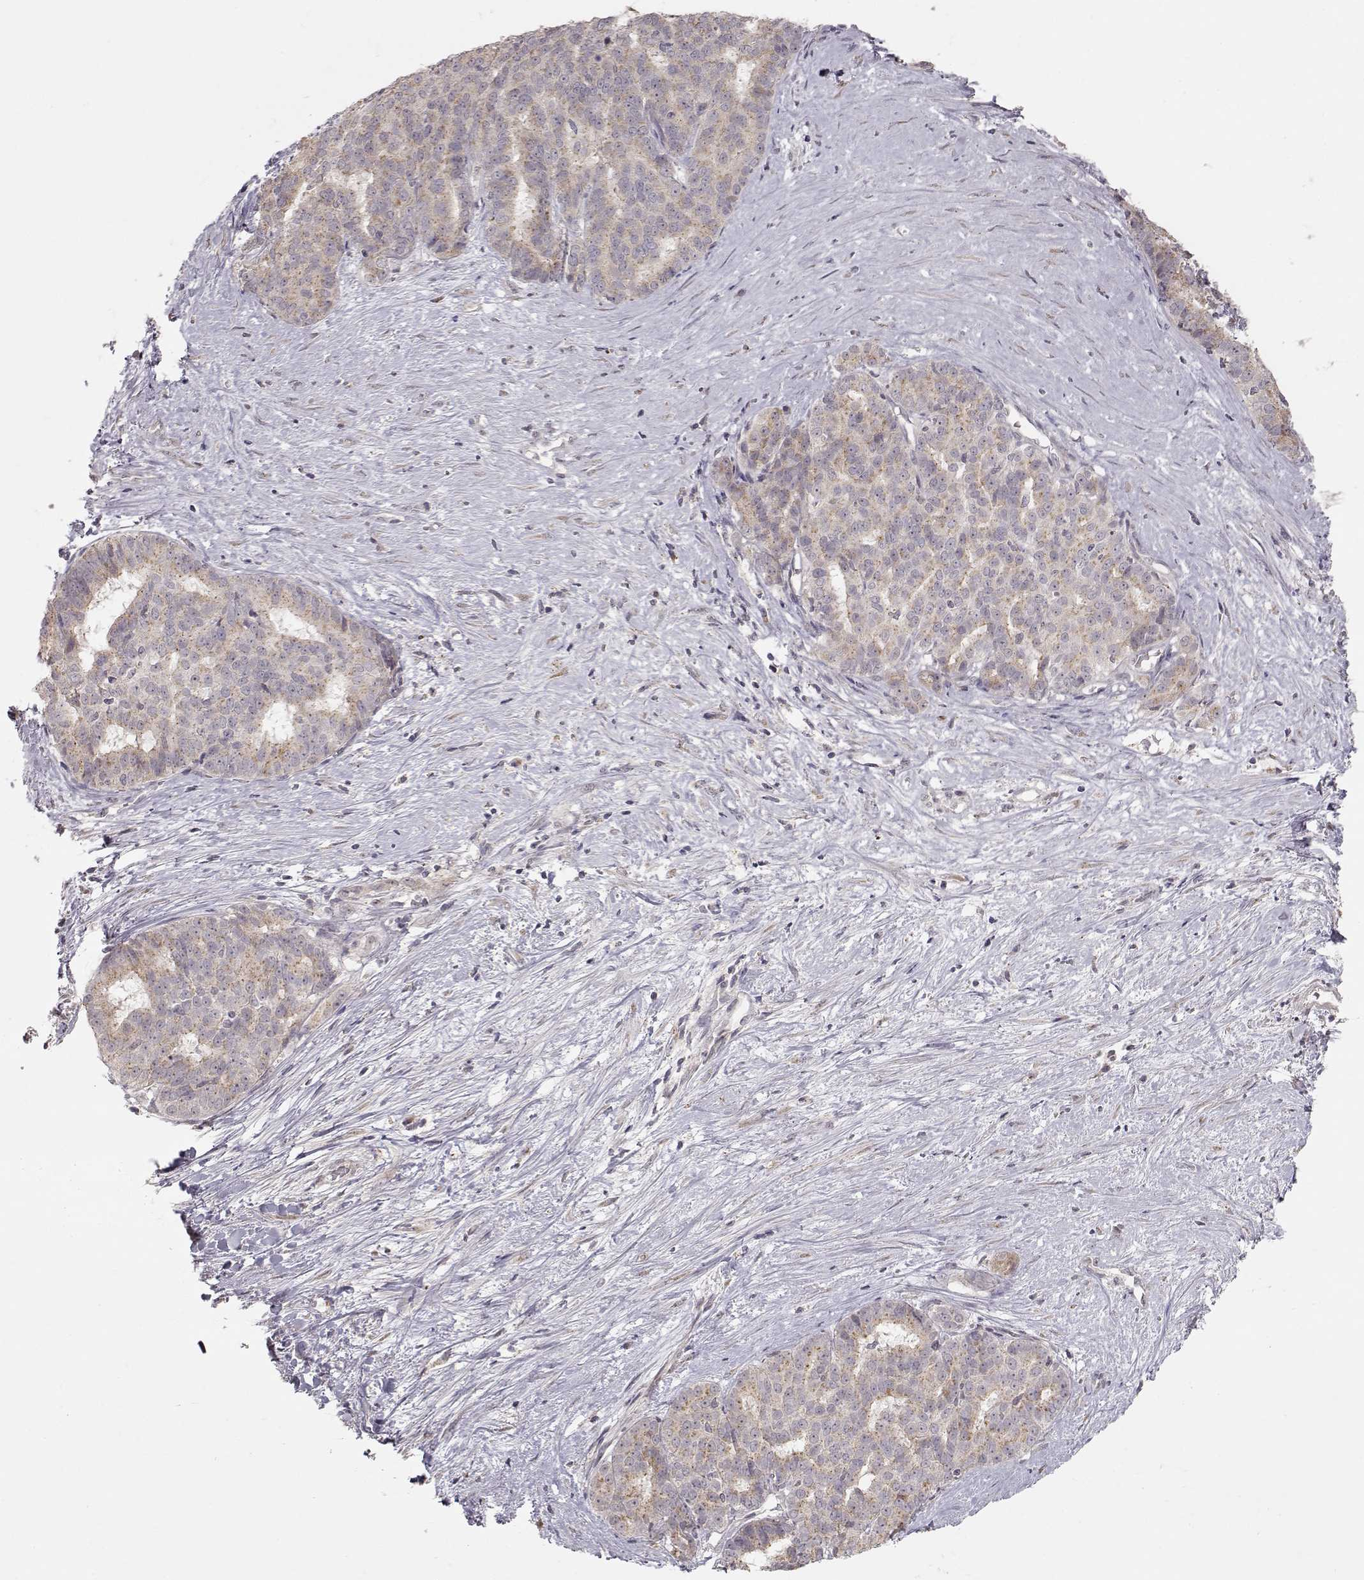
{"staining": {"intensity": "weak", "quantity": ">75%", "location": "cytoplasmic/membranous"}, "tissue": "liver cancer", "cell_type": "Tumor cells", "image_type": "cancer", "snomed": [{"axis": "morphology", "description": "Cholangiocarcinoma"}, {"axis": "topography", "description": "Liver"}], "caption": "A brown stain labels weak cytoplasmic/membranous staining of a protein in human liver cancer tumor cells.", "gene": "PNMT", "patient": {"sex": "female", "age": 47}}